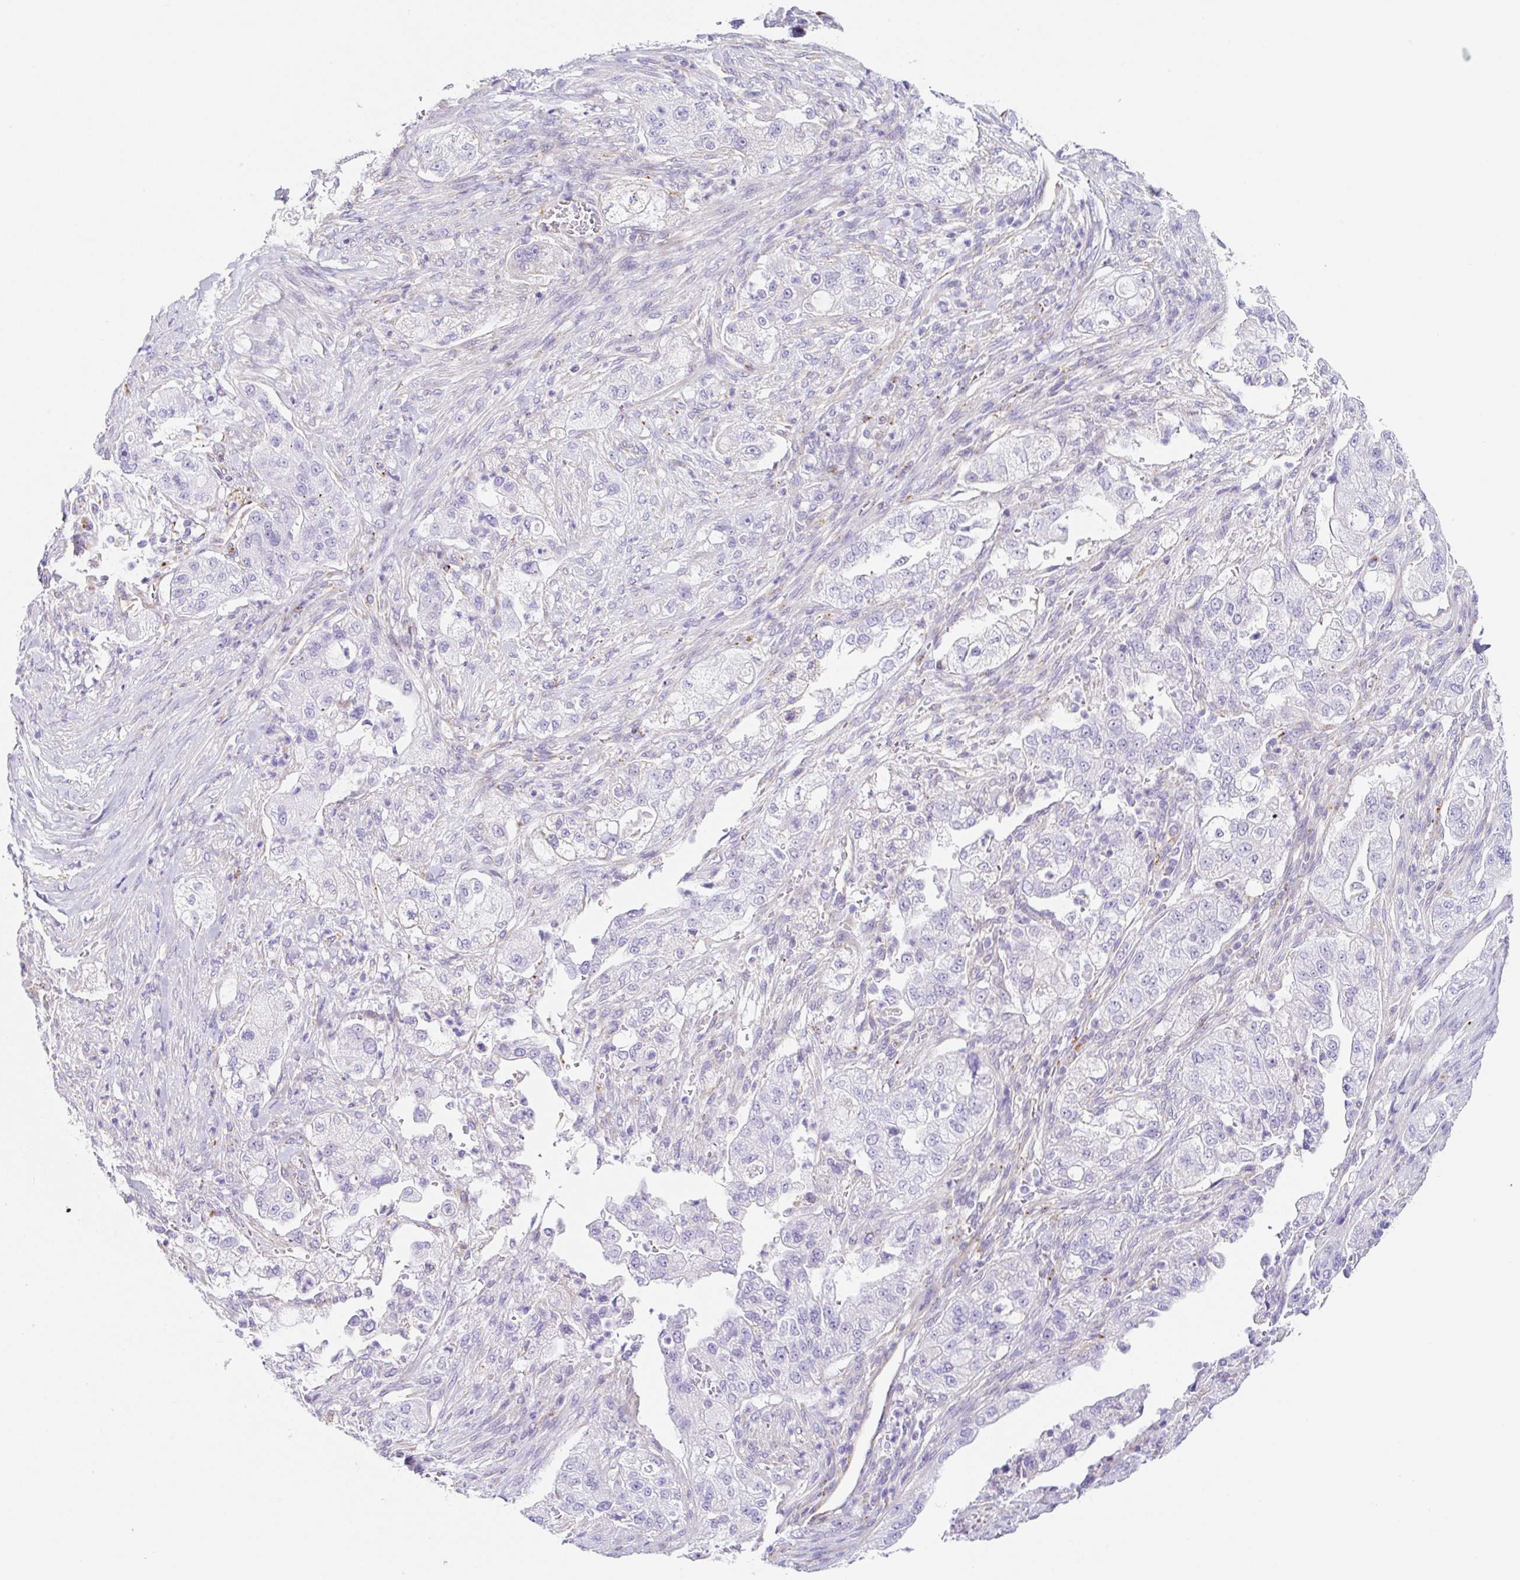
{"staining": {"intensity": "negative", "quantity": "none", "location": "none"}, "tissue": "pancreatic cancer", "cell_type": "Tumor cells", "image_type": "cancer", "snomed": [{"axis": "morphology", "description": "Adenocarcinoma, NOS"}, {"axis": "topography", "description": "Pancreas"}], "caption": "Immunohistochemistry (IHC) photomicrograph of human adenocarcinoma (pancreatic) stained for a protein (brown), which demonstrates no positivity in tumor cells.", "gene": "DKK4", "patient": {"sex": "female", "age": 78}}